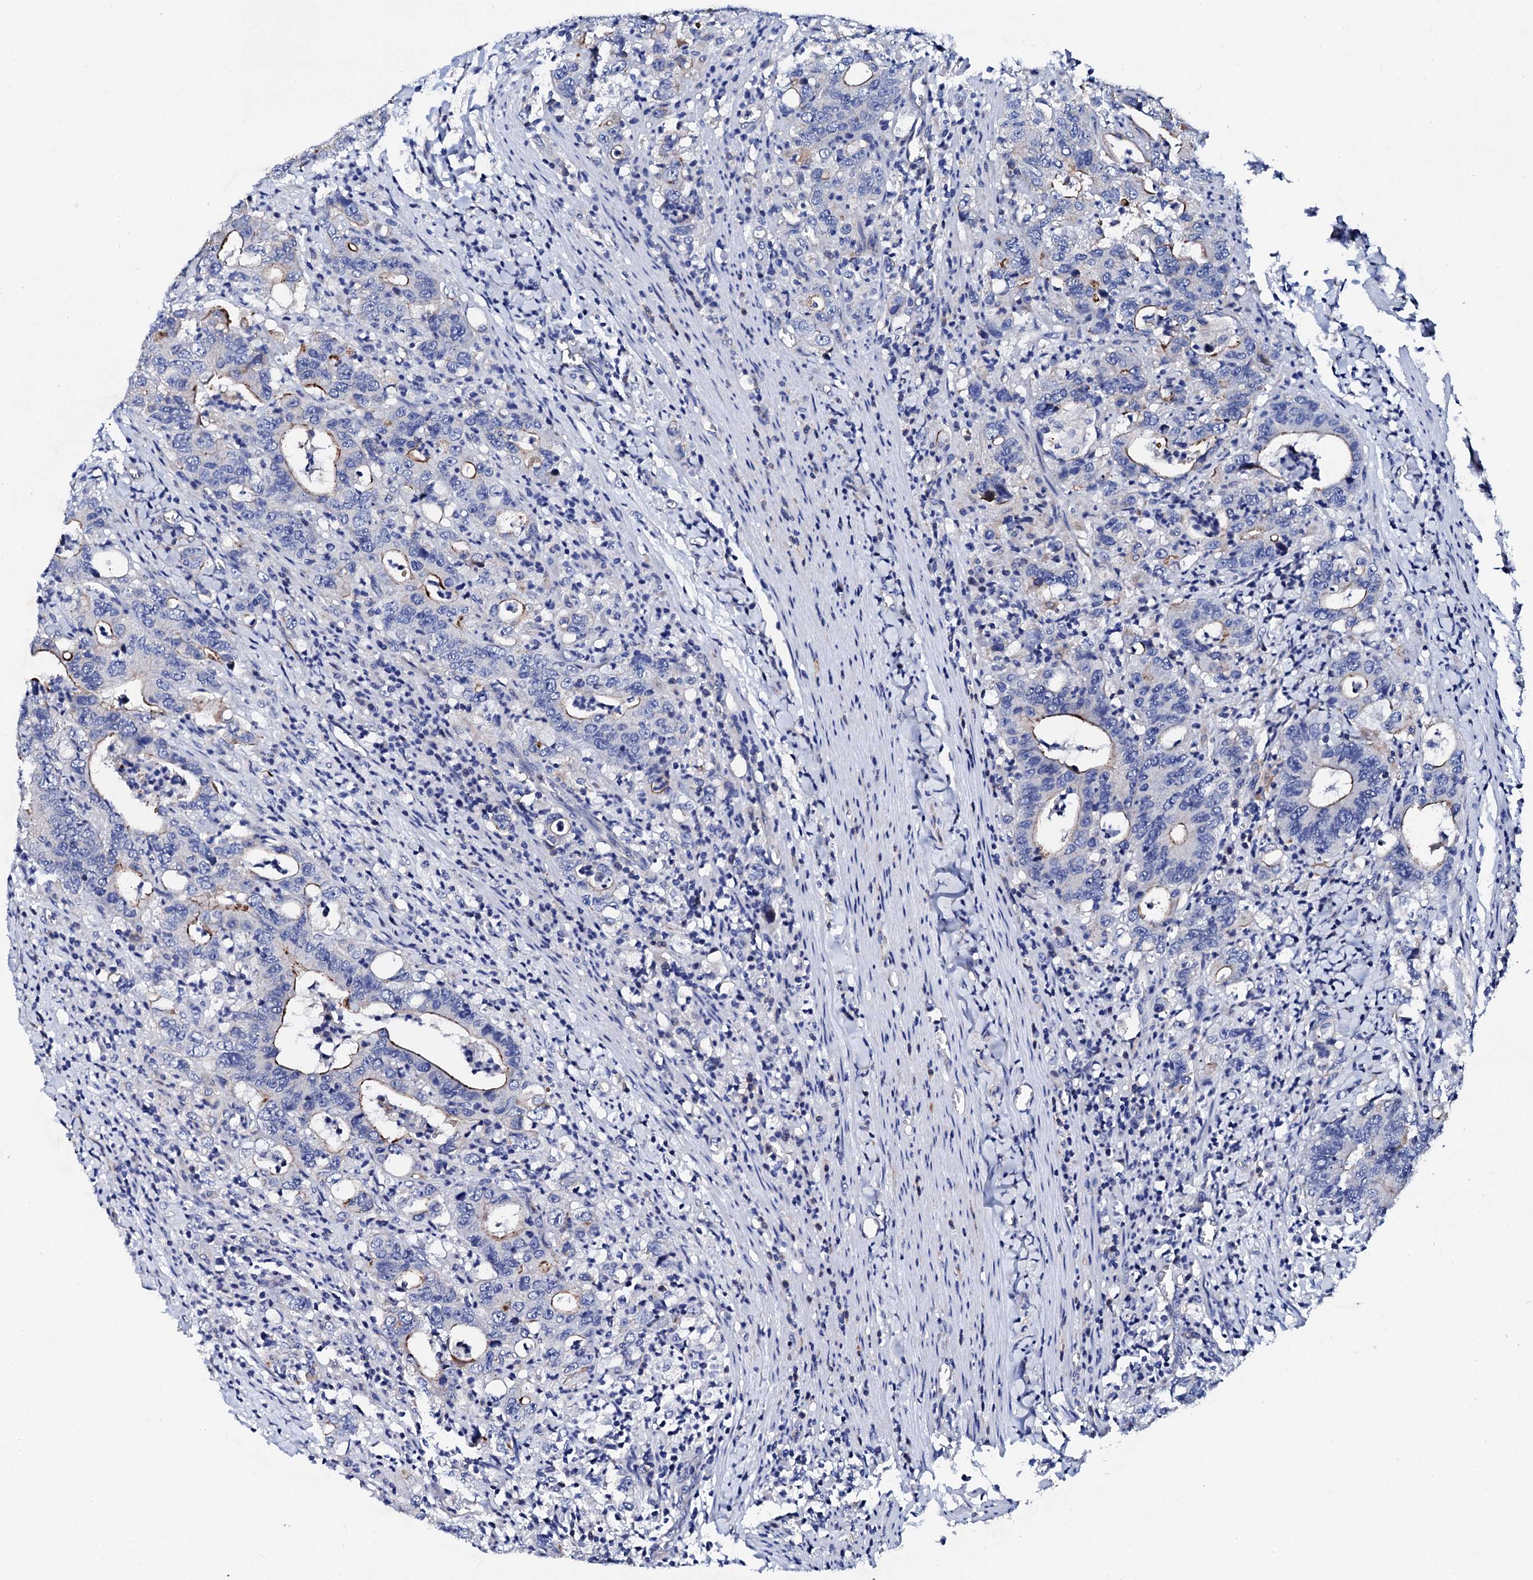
{"staining": {"intensity": "moderate", "quantity": "<25%", "location": "cytoplasmic/membranous"}, "tissue": "colorectal cancer", "cell_type": "Tumor cells", "image_type": "cancer", "snomed": [{"axis": "morphology", "description": "Adenocarcinoma, NOS"}, {"axis": "topography", "description": "Colon"}], "caption": "Tumor cells show moderate cytoplasmic/membranous staining in about <25% of cells in colorectal cancer.", "gene": "TRDN", "patient": {"sex": "female", "age": 75}}